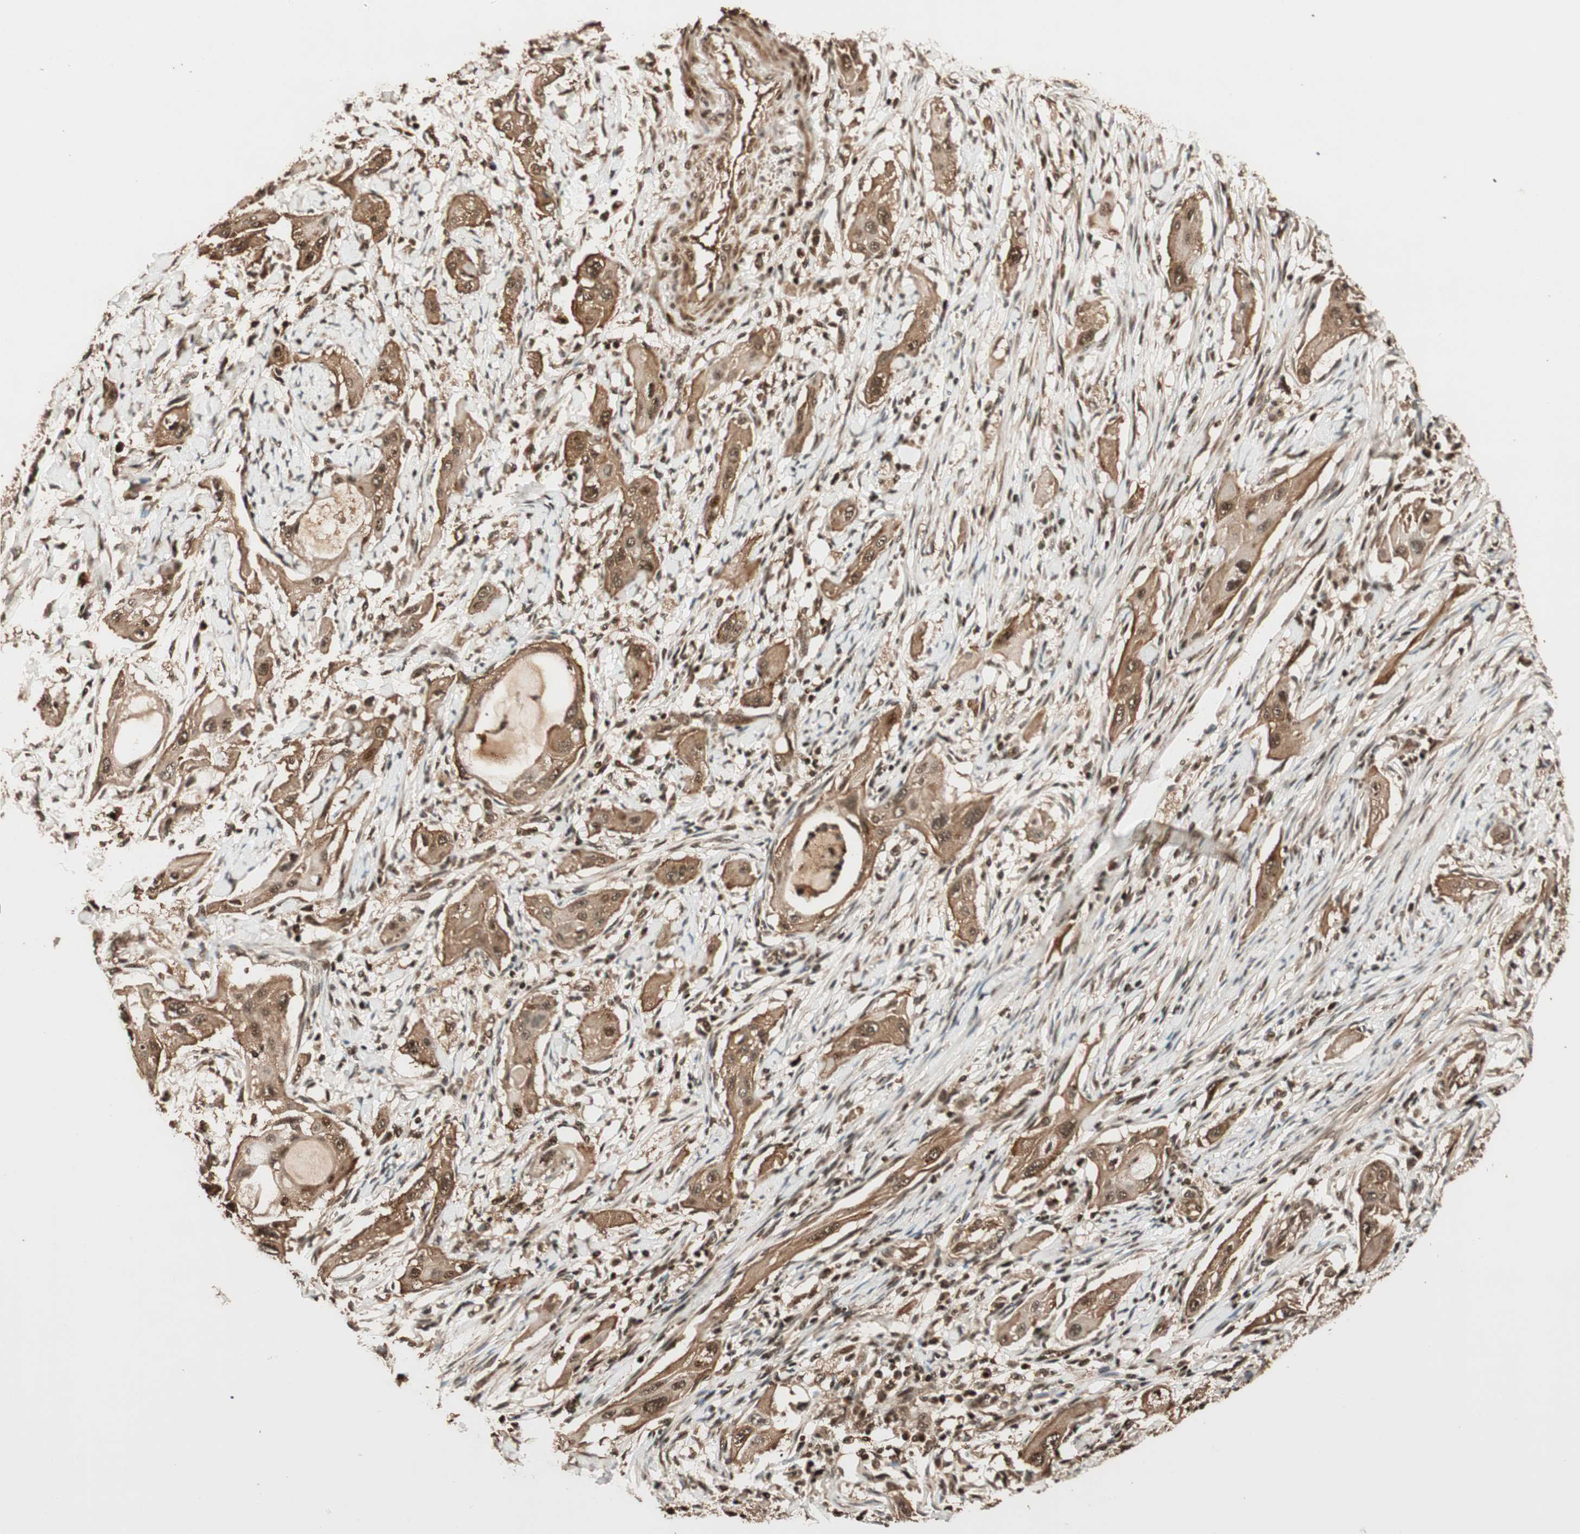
{"staining": {"intensity": "moderate", "quantity": ">75%", "location": "cytoplasmic/membranous"}, "tissue": "lung cancer", "cell_type": "Tumor cells", "image_type": "cancer", "snomed": [{"axis": "morphology", "description": "Squamous cell carcinoma, NOS"}, {"axis": "topography", "description": "Lung"}], "caption": "Tumor cells show medium levels of moderate cytoplasmic/membranous staining in approximately >75% of cells in lung cancer.", "gene": "ALKBH5", "patient": {"sex": "female", "age": 47}}